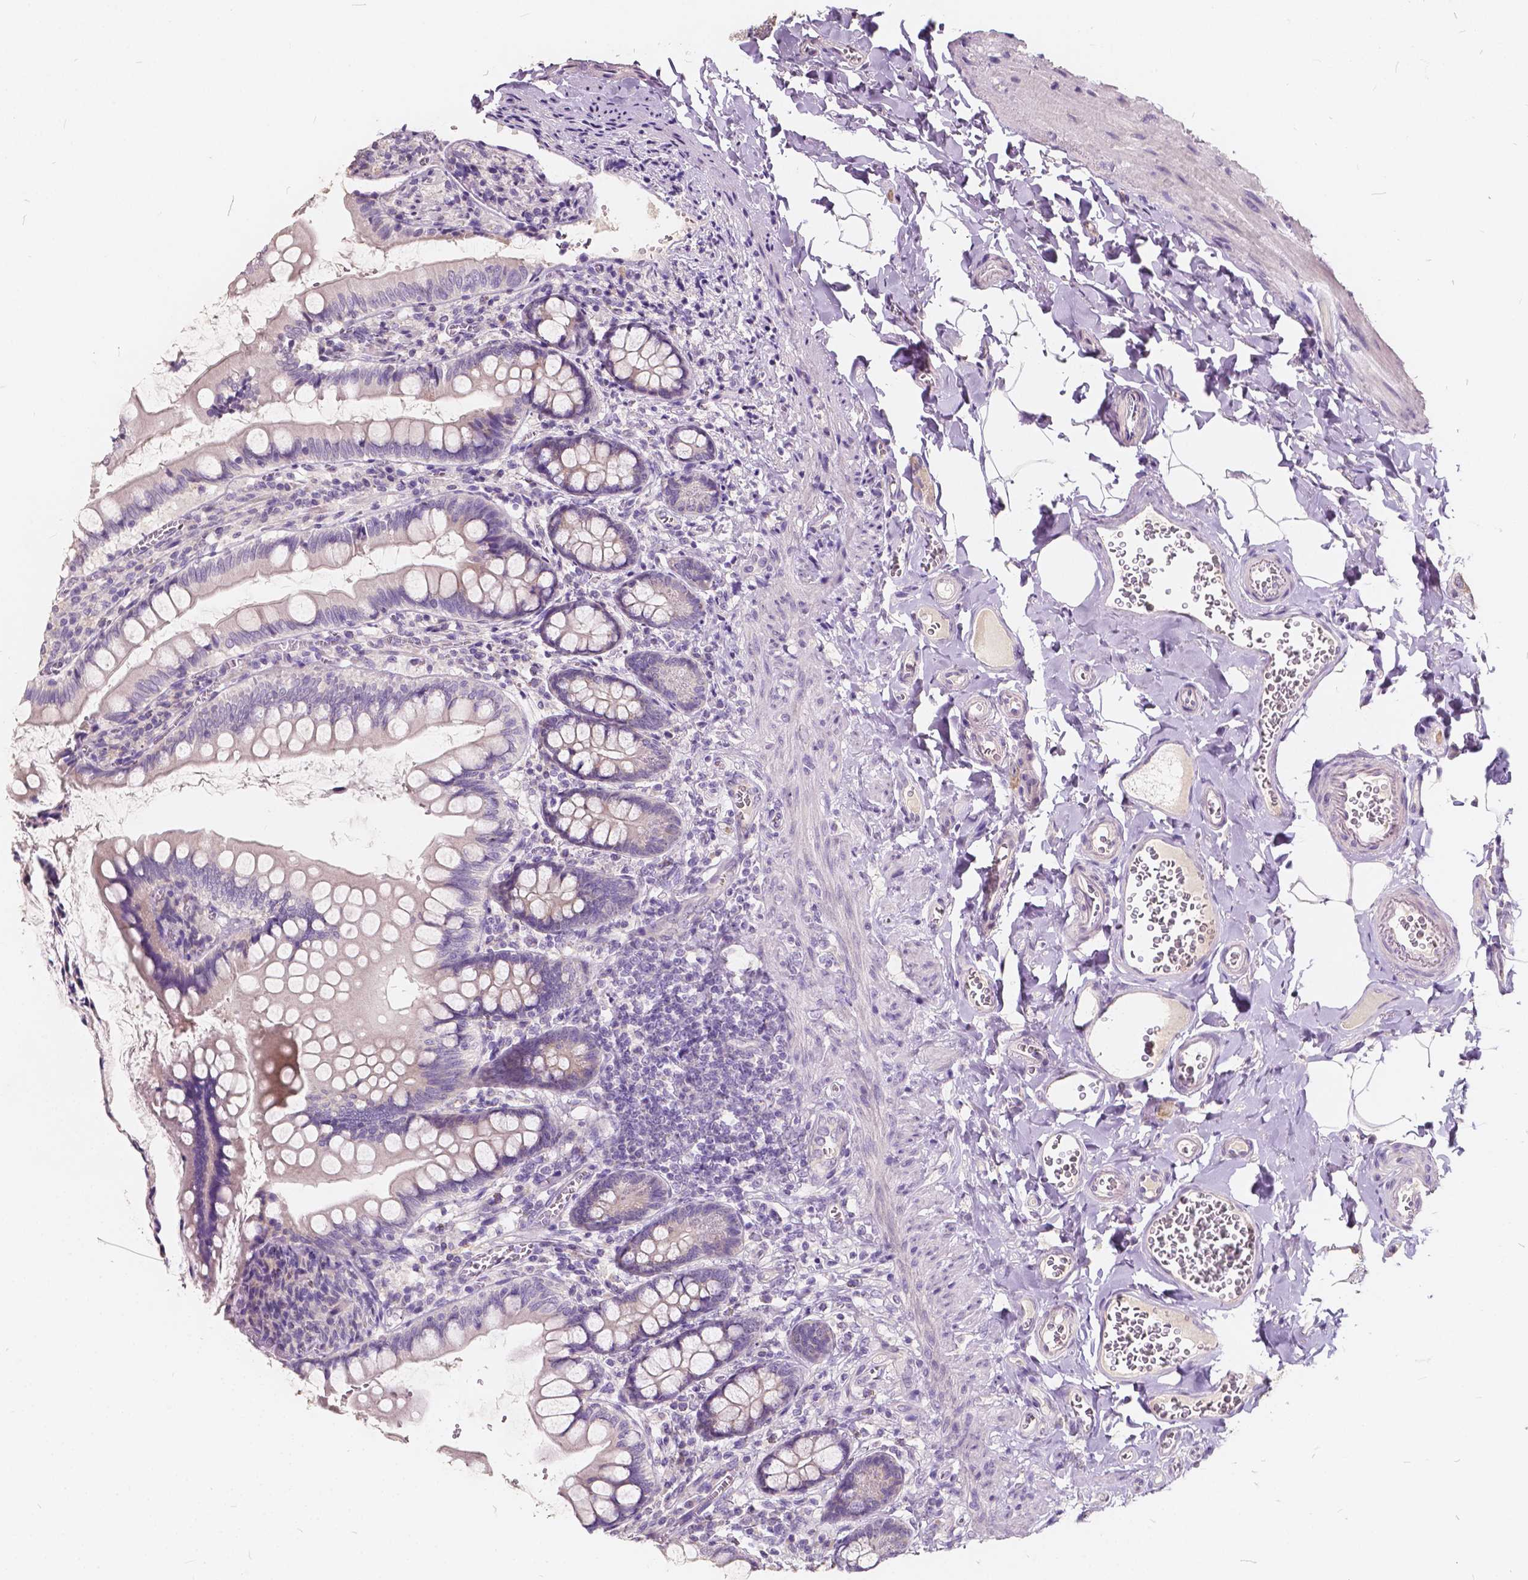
{"staining": {"intensity": "weak", "quantity": ">75%", "location": "cytoplasmic/membranous"}, "tissue": "small intestine", "cell_type": "Glandular cells", "image_type": "normal", "snomed": [{"axis": "morphology", "description": "Normal tissue, NOS"}, {"axis": "topography", "description": "Small intestine"}], "caption": "Immunohistochemistry (IHC) histopathology image of normal small intestine: human small intestine stained using immunohistochemistry exhibits low levels of weak protein expression localized specifically in the cytoplasmic/membranous of glandular cells, appearing as a cytoplasmic/membranous brown color.", "gene": "SLC7A8", "patient": {"sex": "female", "age": 56}}